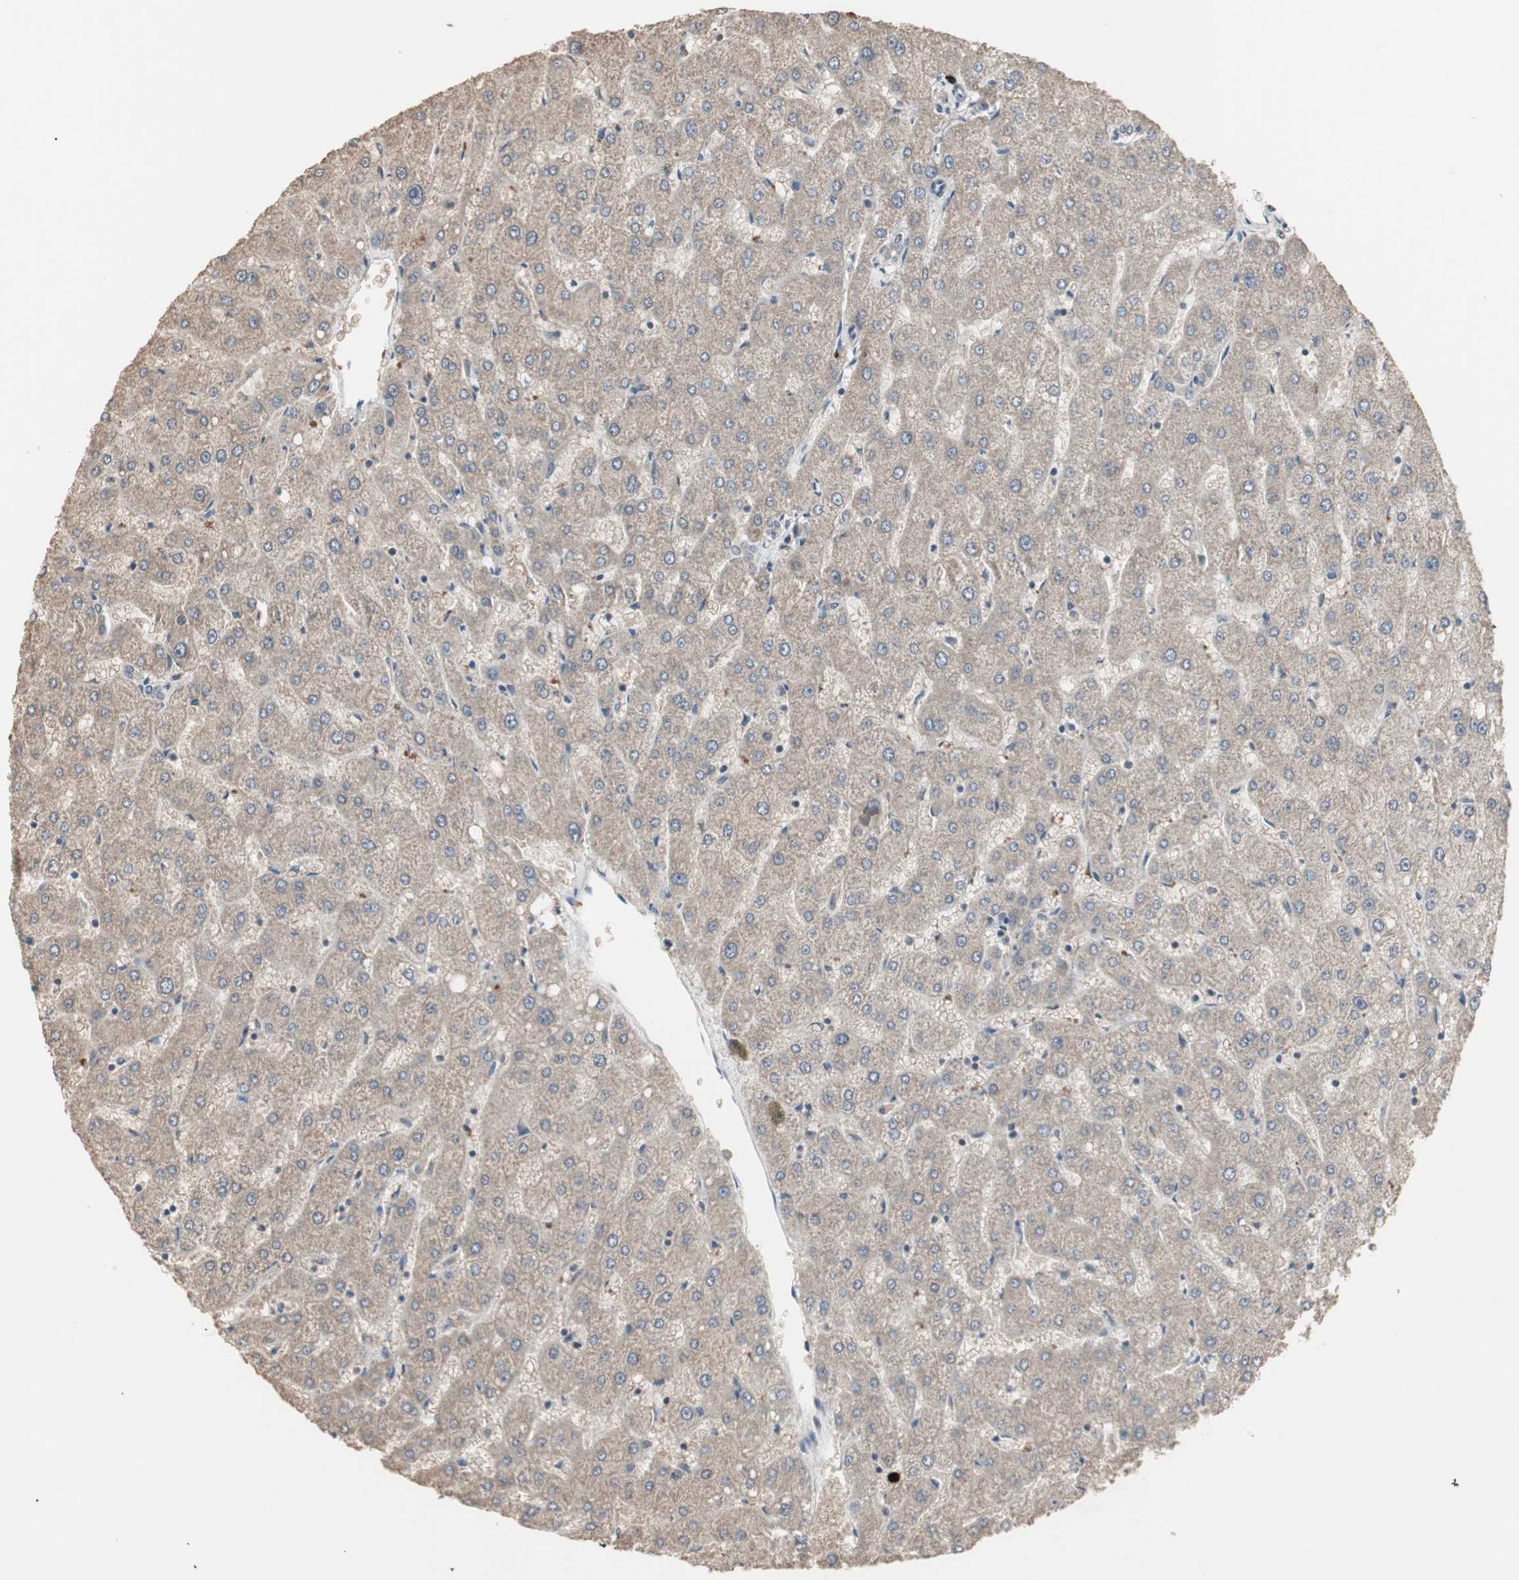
{"staining": {"intensity": "weak", "quantity": ">75%", "location": "cytoplasmic/membranous"}, "tissue": "liver", "cell_type": "Cholangiocytes", "image_type": "normal", "snomed": [{"axis": "morphology", "description": "Normal tissue, NOS"}, {"axis": "topography", "description": "Liver"}], "caption": "An image of liver stained for a protein displays weak cytoplasmic/membranous brown staining in cholangiocytes.", "gene": "ZHX2", "patient": {"sex": "male", "age": 67}}